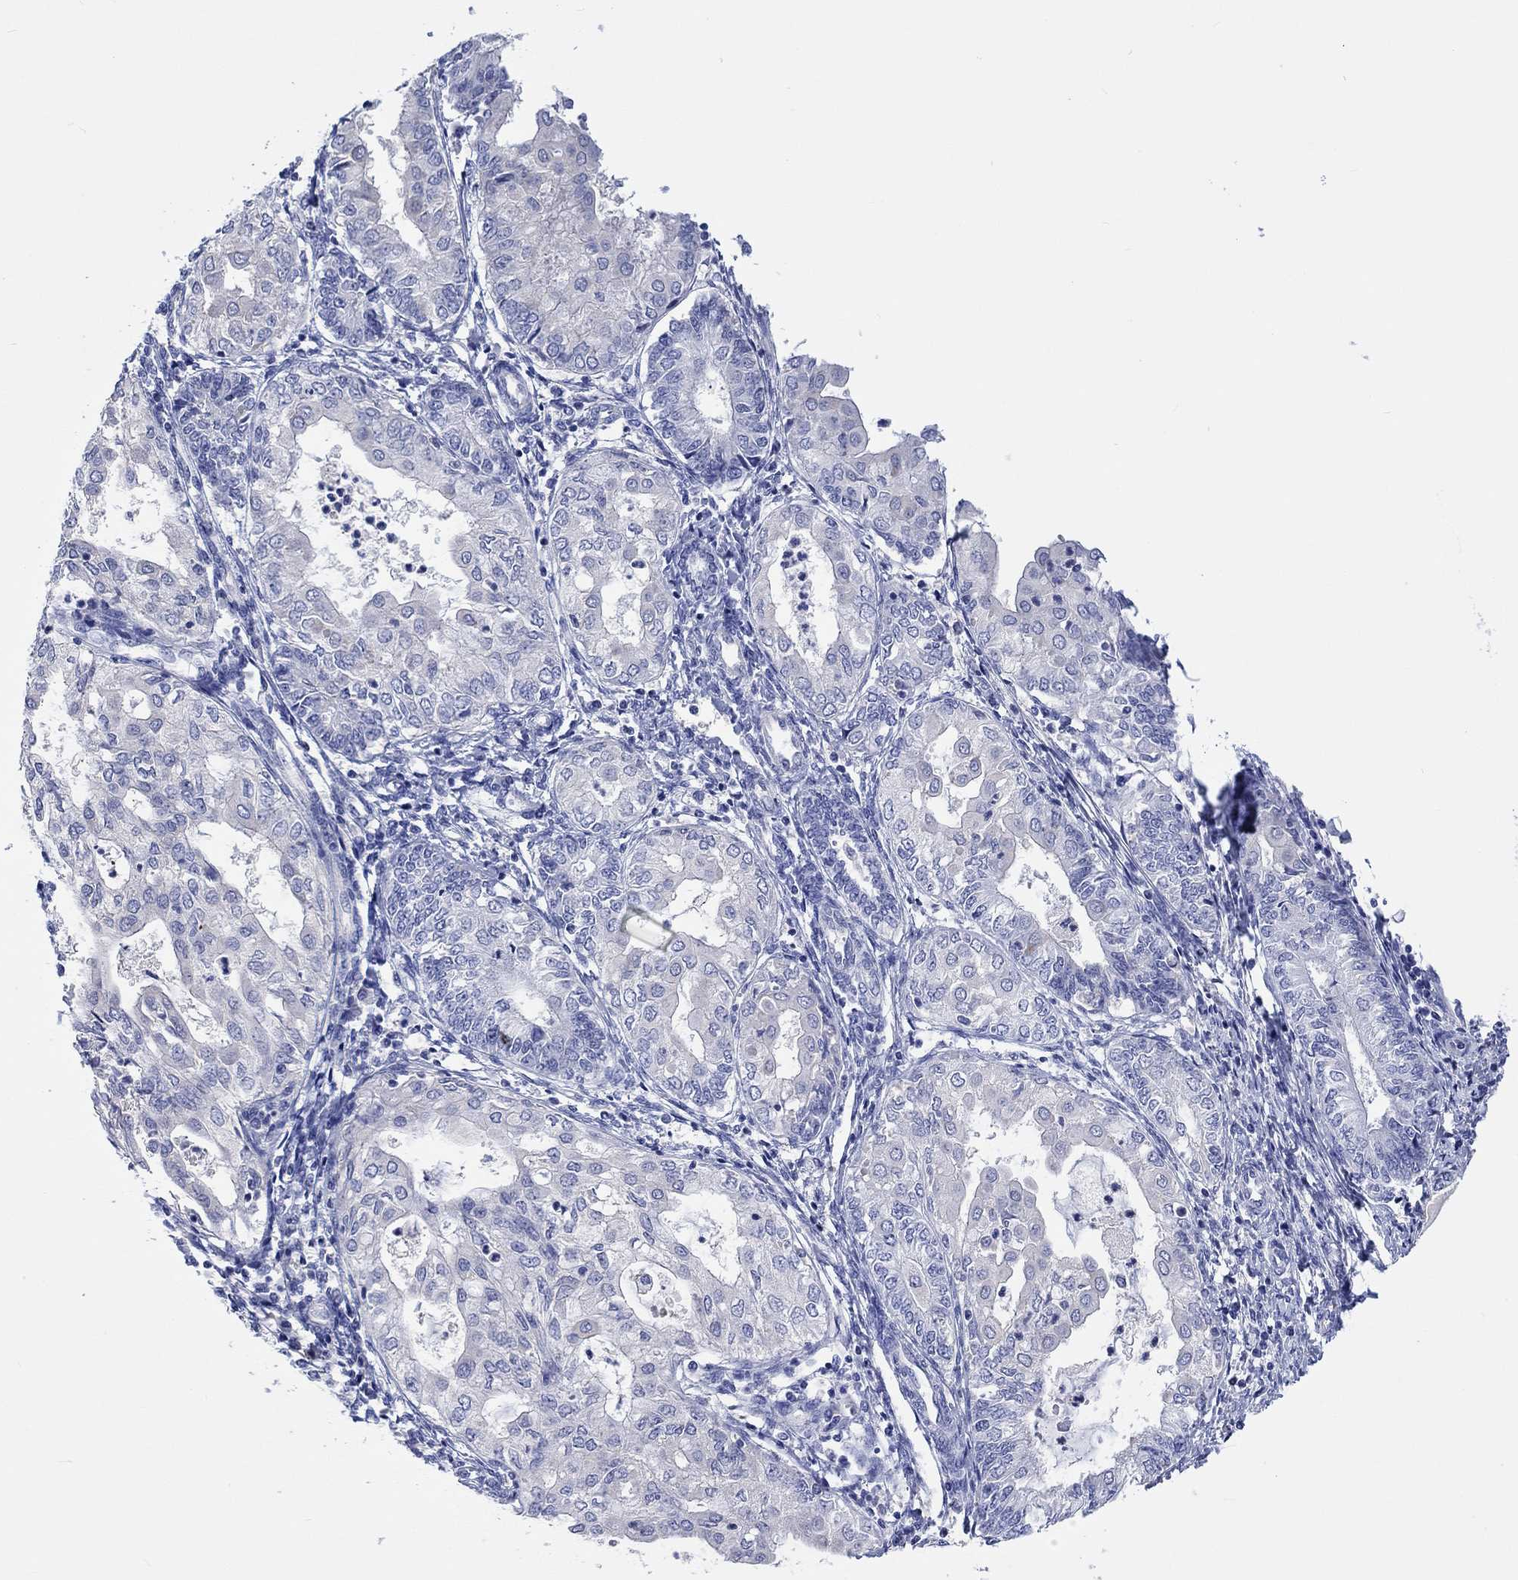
{"staining": {"intensity": "negative", "quantity": "none", "location": "none"}, "tissue": "endometrial cancer", "cell_type": "Tumor cells", "image_type": "cancer", "snomed": [{"axis": "morphology", "description": "Adenocarcinoma, NOS"}, {"axis": "topography", "description": "Endometrium"}], "caption": "Immunohistochemistry (IHC) histopathology image of human adenocarcinoma (endometrial) stained for a protein (brown), which shows no expression in tumor cells.", "gene": "TOMM20L", "patient": {"sex": "female", "age": 68}}